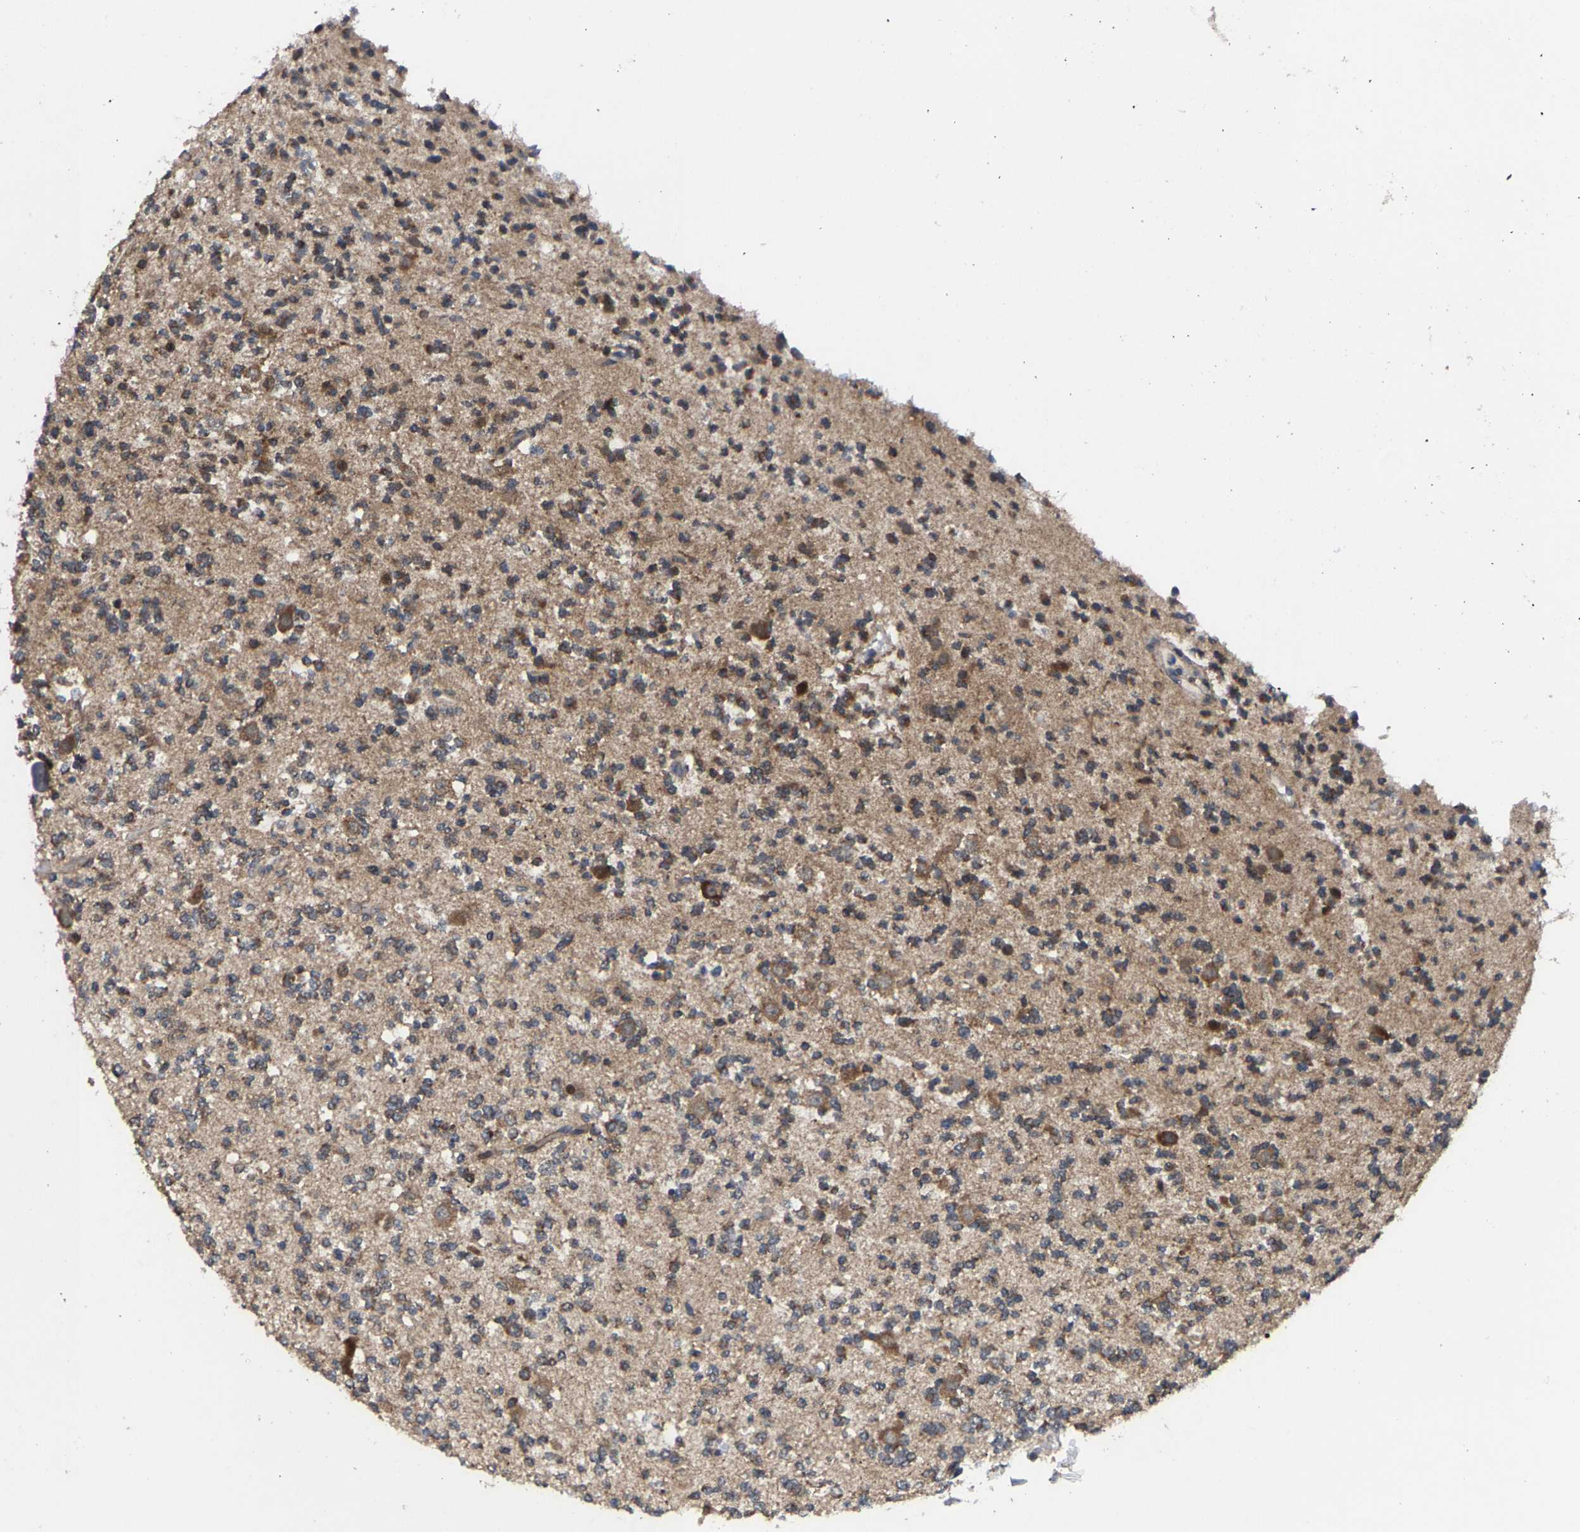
{"staining": {"intensity": "moderate", "quantity": ">75%", "location": "cytoplasmic/membranous"}, "tissue": "glioma", "cell_type": "Tumor cells", "image_type": "cancer", "snomed": [{"axis": "morphology", "description": "Glioma, malignant, Low grade"}, {"axis": "topography", "description": "Brain"}], "caption": "Malignant glioma (low-grade) stained for a protein displays moderate cytoplasmic/membranous positivity in tumor cells.", "gene": "TDRKH", "patient": {"sex": "male", "age": 38}}